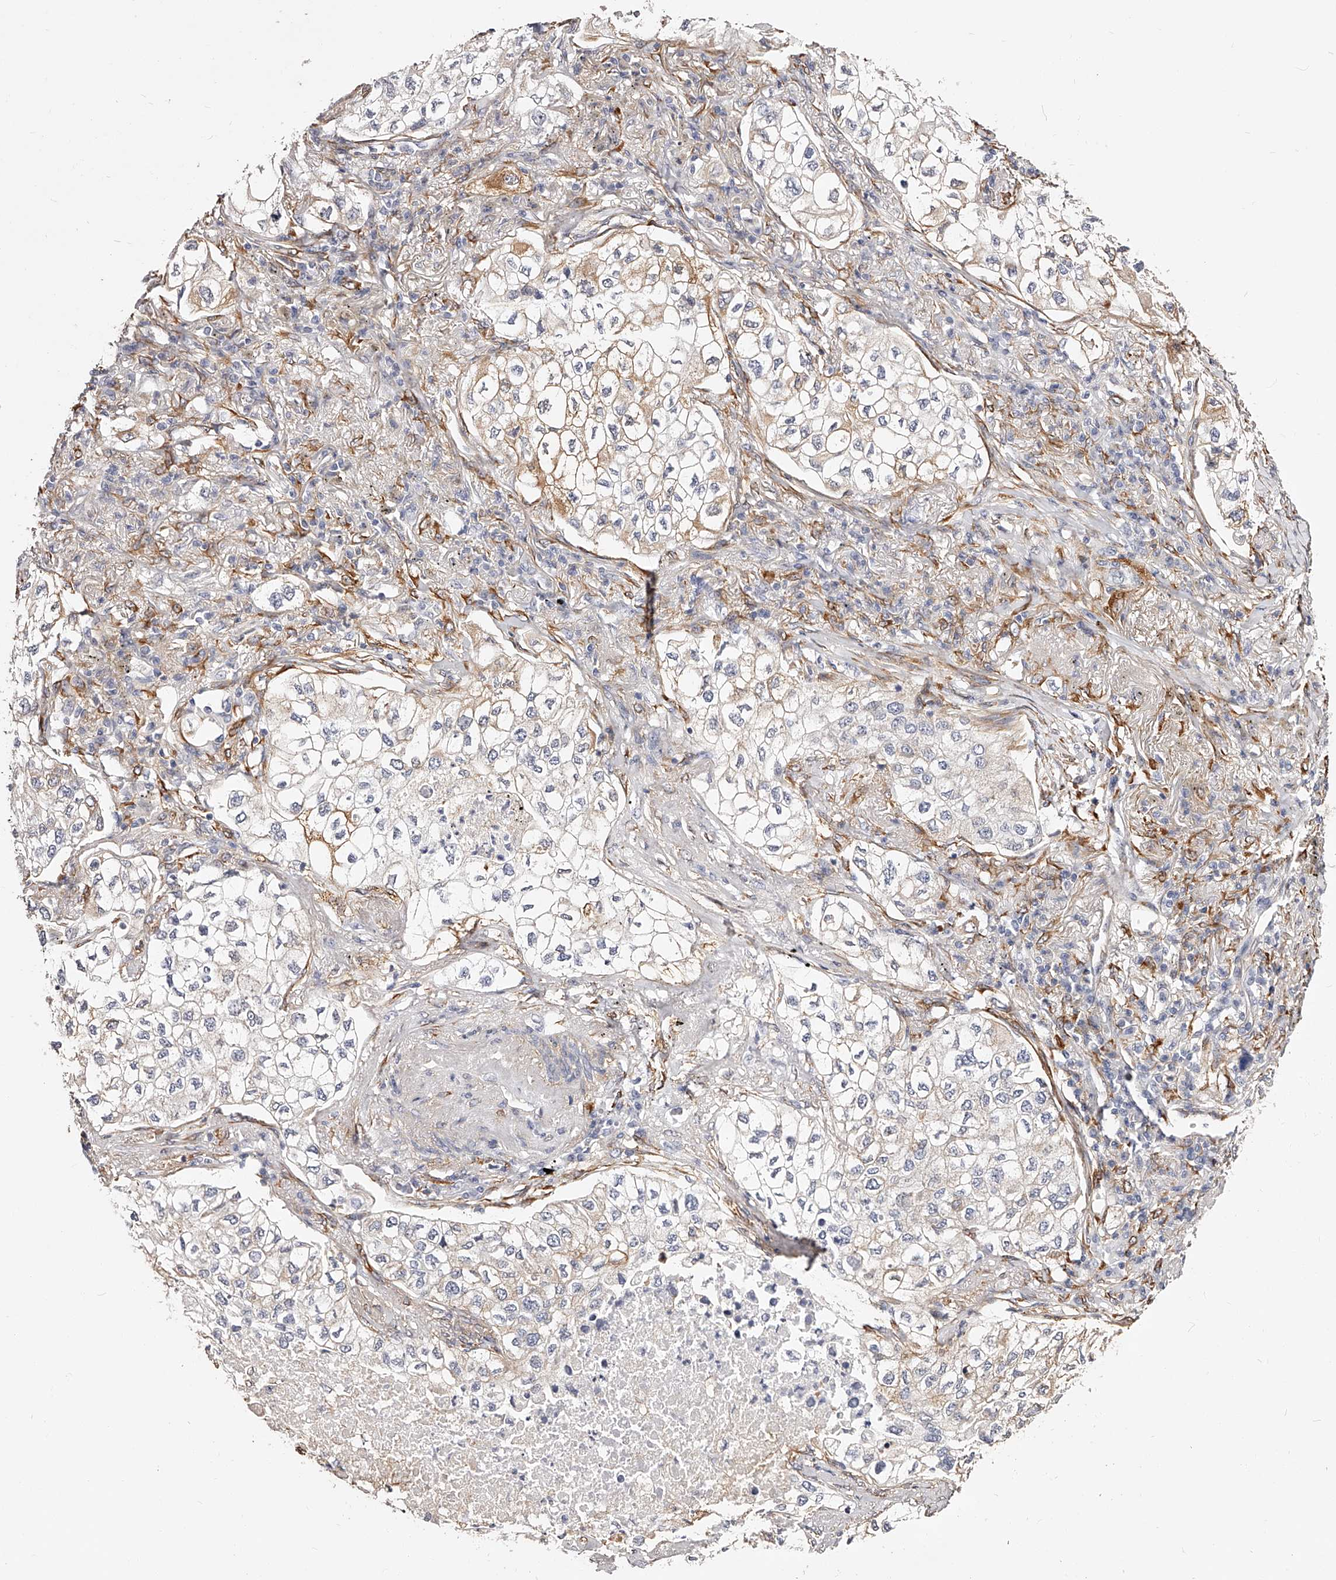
{"staining": {"intensity": "weak", "quantity": "<25%", "location": "cytoplasmic/membranous"}, "tissue": "lung cancer", "cell_type": "Tumor cells", "image_type": "cancer", "snomed": [{"axis": "morphology", "description": "Adenocarcinoma, NOS"}, {"axis": "topography", "description": "Lung"}], "caption": "The IHC micrograph has no significant expression in tumor cells of lung adenocarcinoma tissue. (Brightfield microscopy of DAB IHC at high magnification).", "gene": "CD82", "patient": {"sex": "male", "age": 63}}